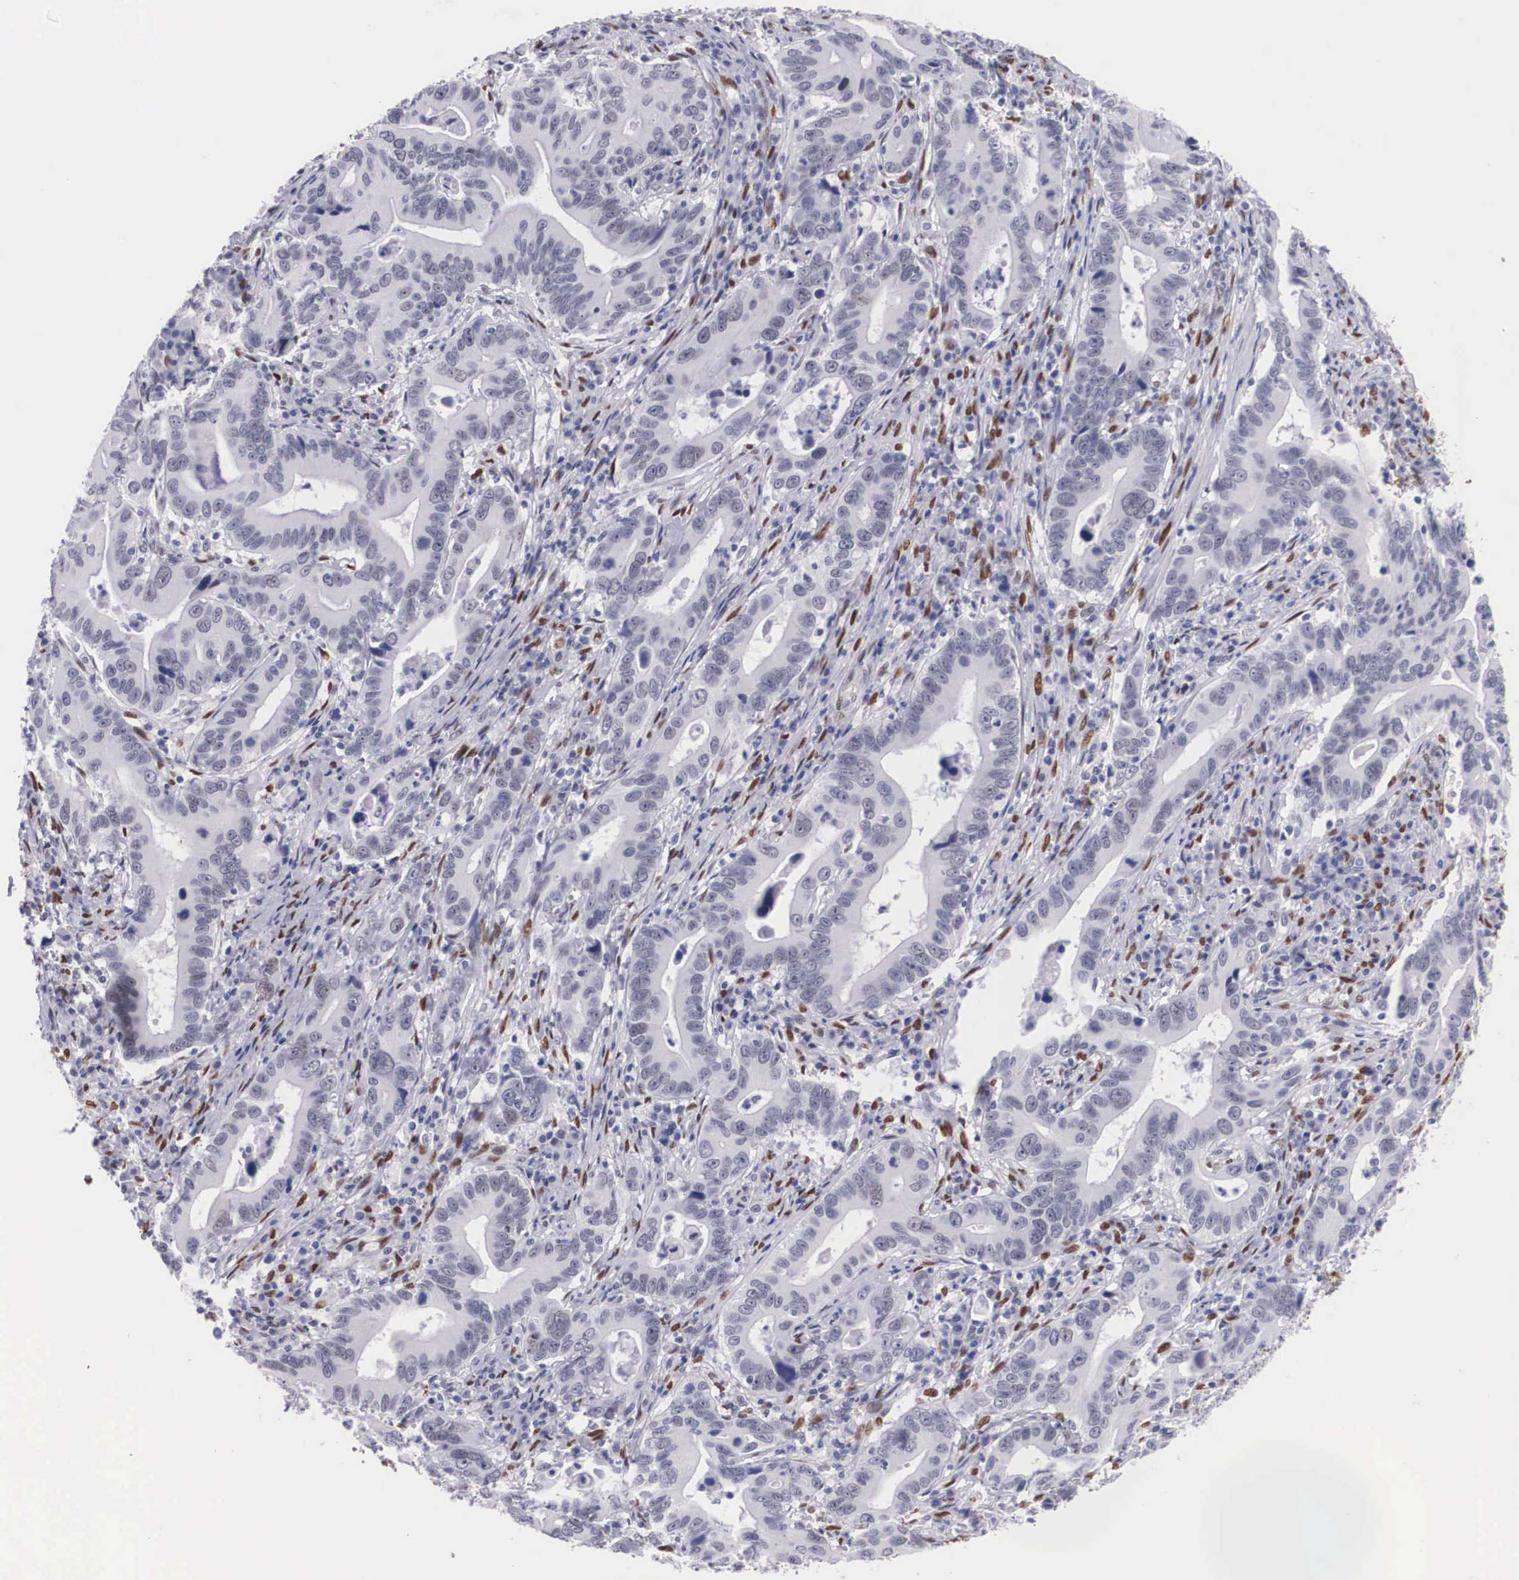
{"staining": {"intensity": "weak", "quantity": "<25%", "location": "nuclear"}, "tissue": "stomach cancer", "cell_type": "Tumor cells", "image_type": "cancer", "snomed": [{"axis": "morphology", "description": "Adenocarcinoma, NOS"}, {"axis": "topography", "description": "Stomach, upper"}], "caption": "Micrograph shows no protein staining in tumor cells of stomach cancer (adenocarcinoma) tissue. (DAB IHC, high magnification).", "gene": "KHDRBS3", "patient": {"sex": "male", "age": 63}}